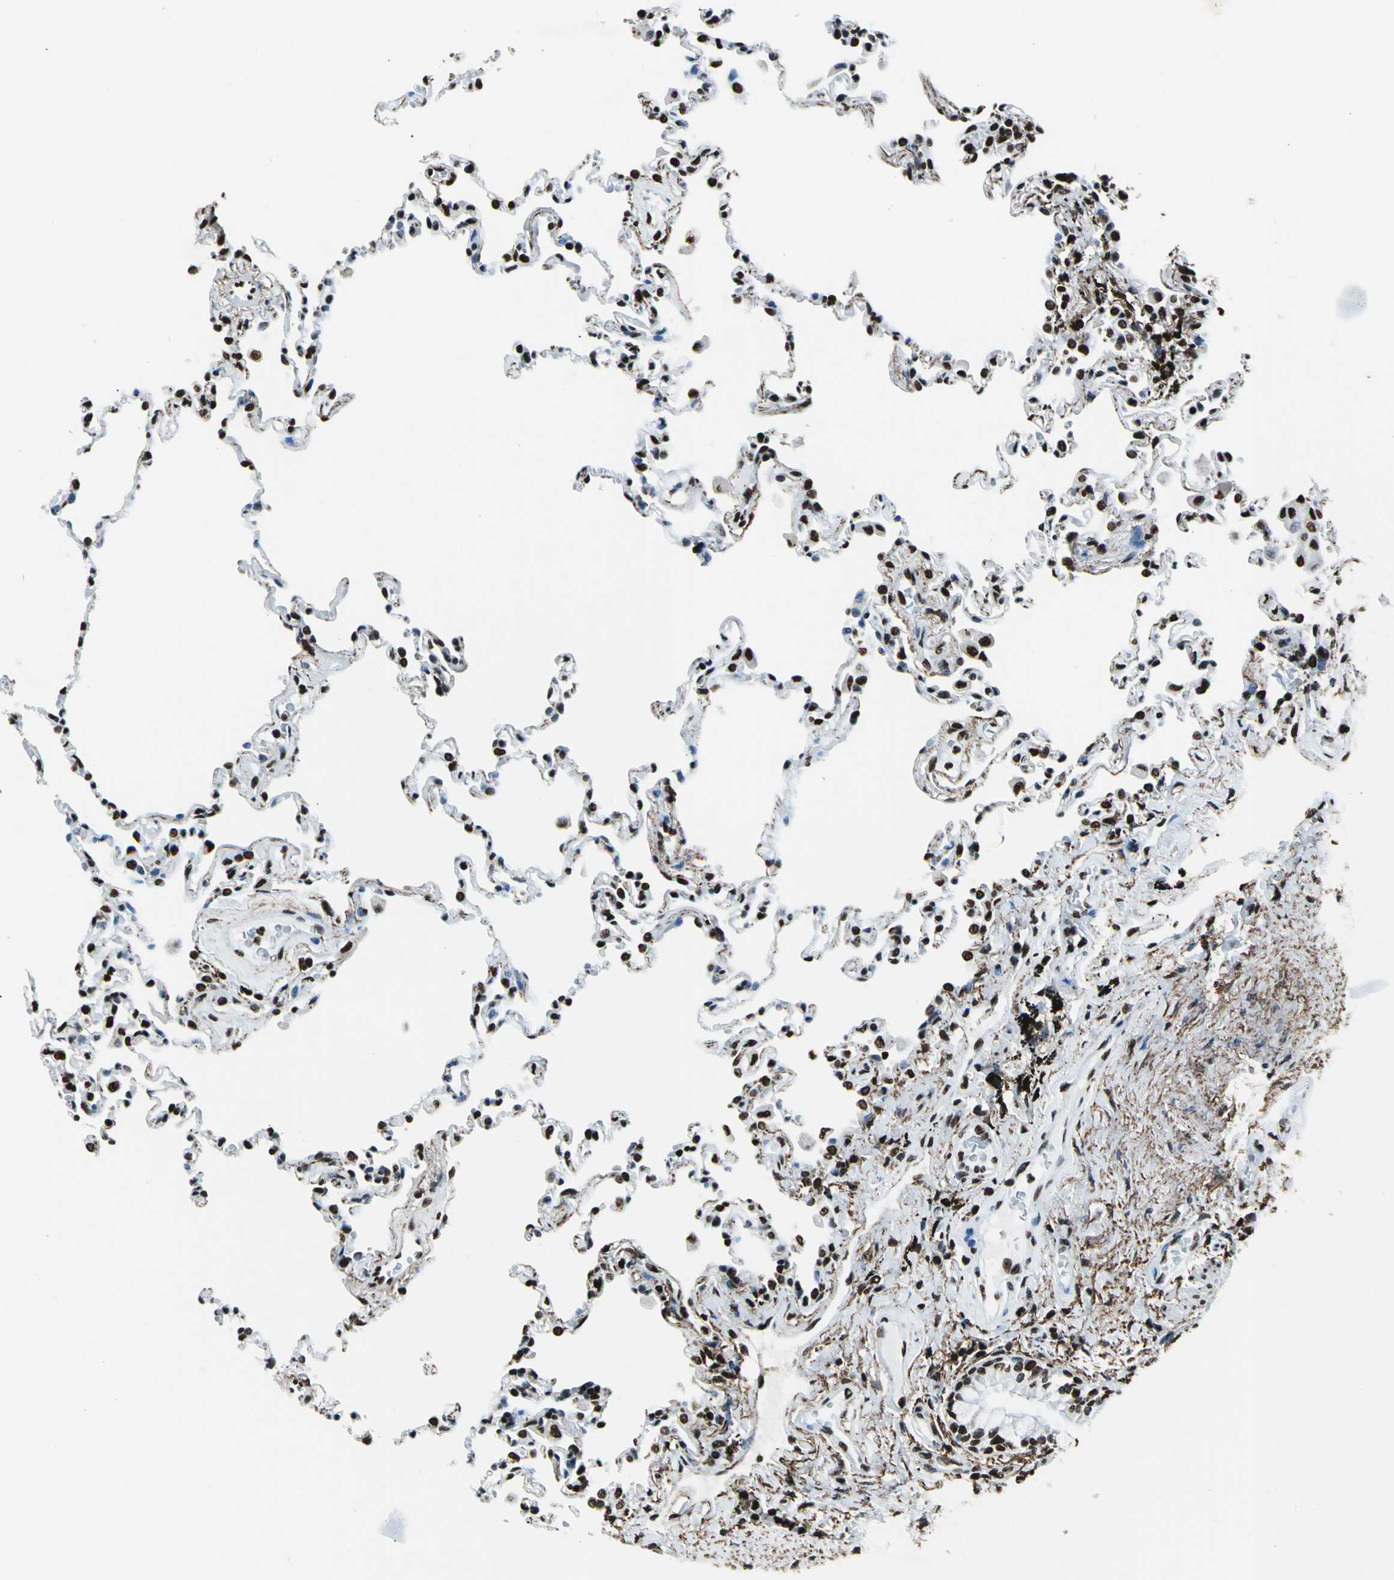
{"staining": {"intensity": "strong", "quantity": ">75%", "location": "nuclear"}, "tissue": "lung", "cell_type": "Alveolar cells", "image_type": "normal", "snomed": [{"axis": "morphology", "description": "Normal tissue, NOS"}, {"axis": "topography", "description": "Lung"}], "caption": "A photomicrograph of lung stained for a protein exhibits strong nuclear brown staining in alveolar cells. Nuclei are stained in blue.", "gene": "APEX1", "patient": {"sex": "male", "age": 59}}